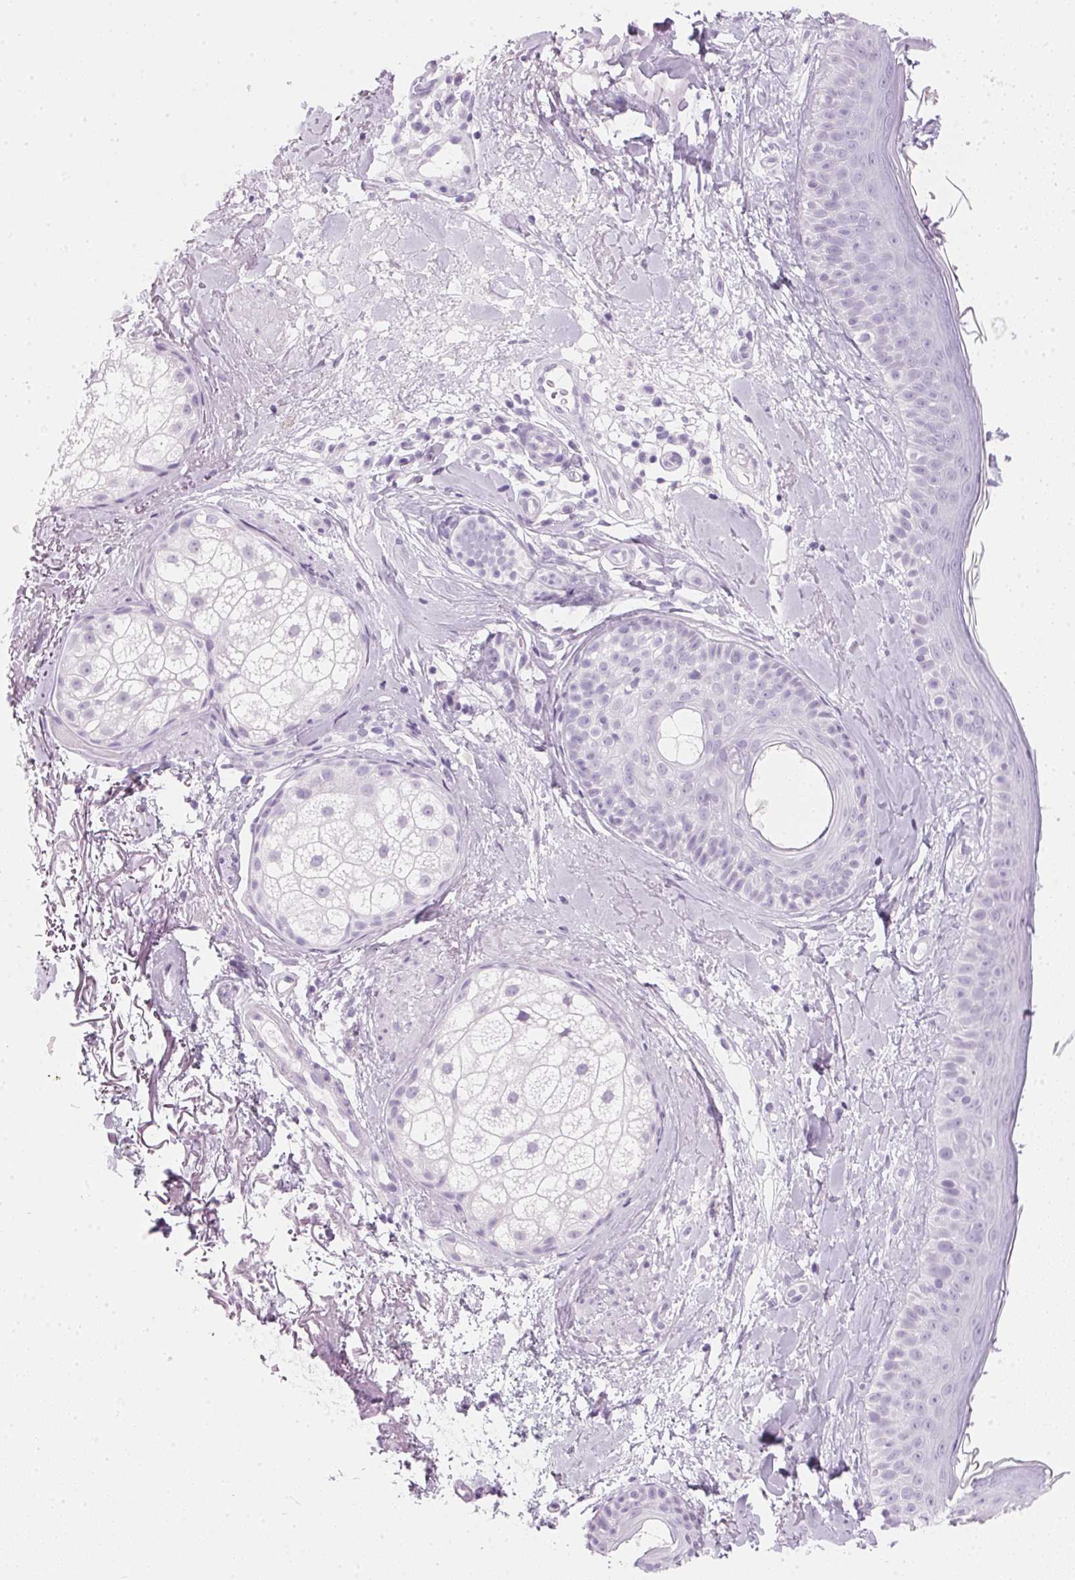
{"staining": {"intensity": "negative", "quantity": "none", "location": "none"}, "tissue": "skin", "cell_type": "Fibroblasts", "image_type": "normal", "snomed": [{"axis": "morphology", "description": "Normal tissue, NOS"}, {"axis": "topography", "description": "Skin"}], "caption": "The immunohistochemistry (IHC) micrograph has no significant positivity in fibroblasts of skin. (Immunohistochemistry, brightfield microscopy, high magnification).", "gene": "IGFBP1", "patient": {"sex": "male", "age": 73}}